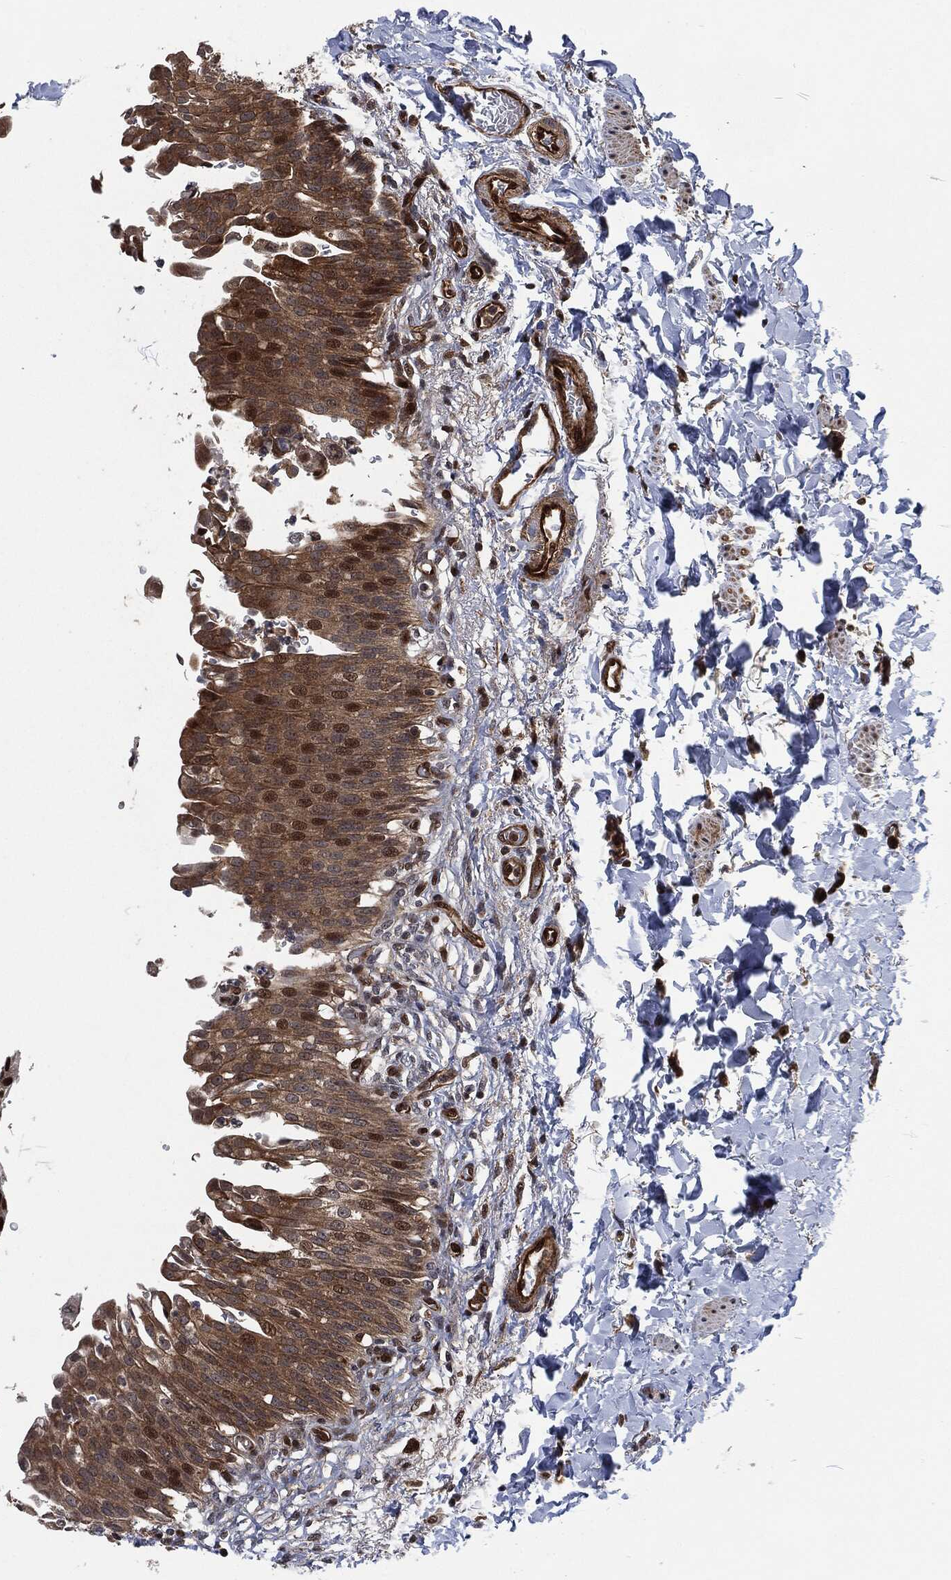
{"staining": {"intensity": "moderate", "quantity": ">75%", "location": "cytoplasmic/membranous"}, "tissue": "urinary bladder", "cell_type": "Urothelial cells", "image_type": "normal", "snomed": [{"axis": "morphology", "description": "Normal tissue, NOS"}, {"axis": "topography", "description": "Urinary bladder"}], "caption": "This is a photomicrograph of immunohistochemistry staining of benign urinary bladder, which shows moderate staining in the cytoplasmic/membranous of urothelial cells.", "gene": "CMPK2", "patient": {"sex": "female", "age": 60}}